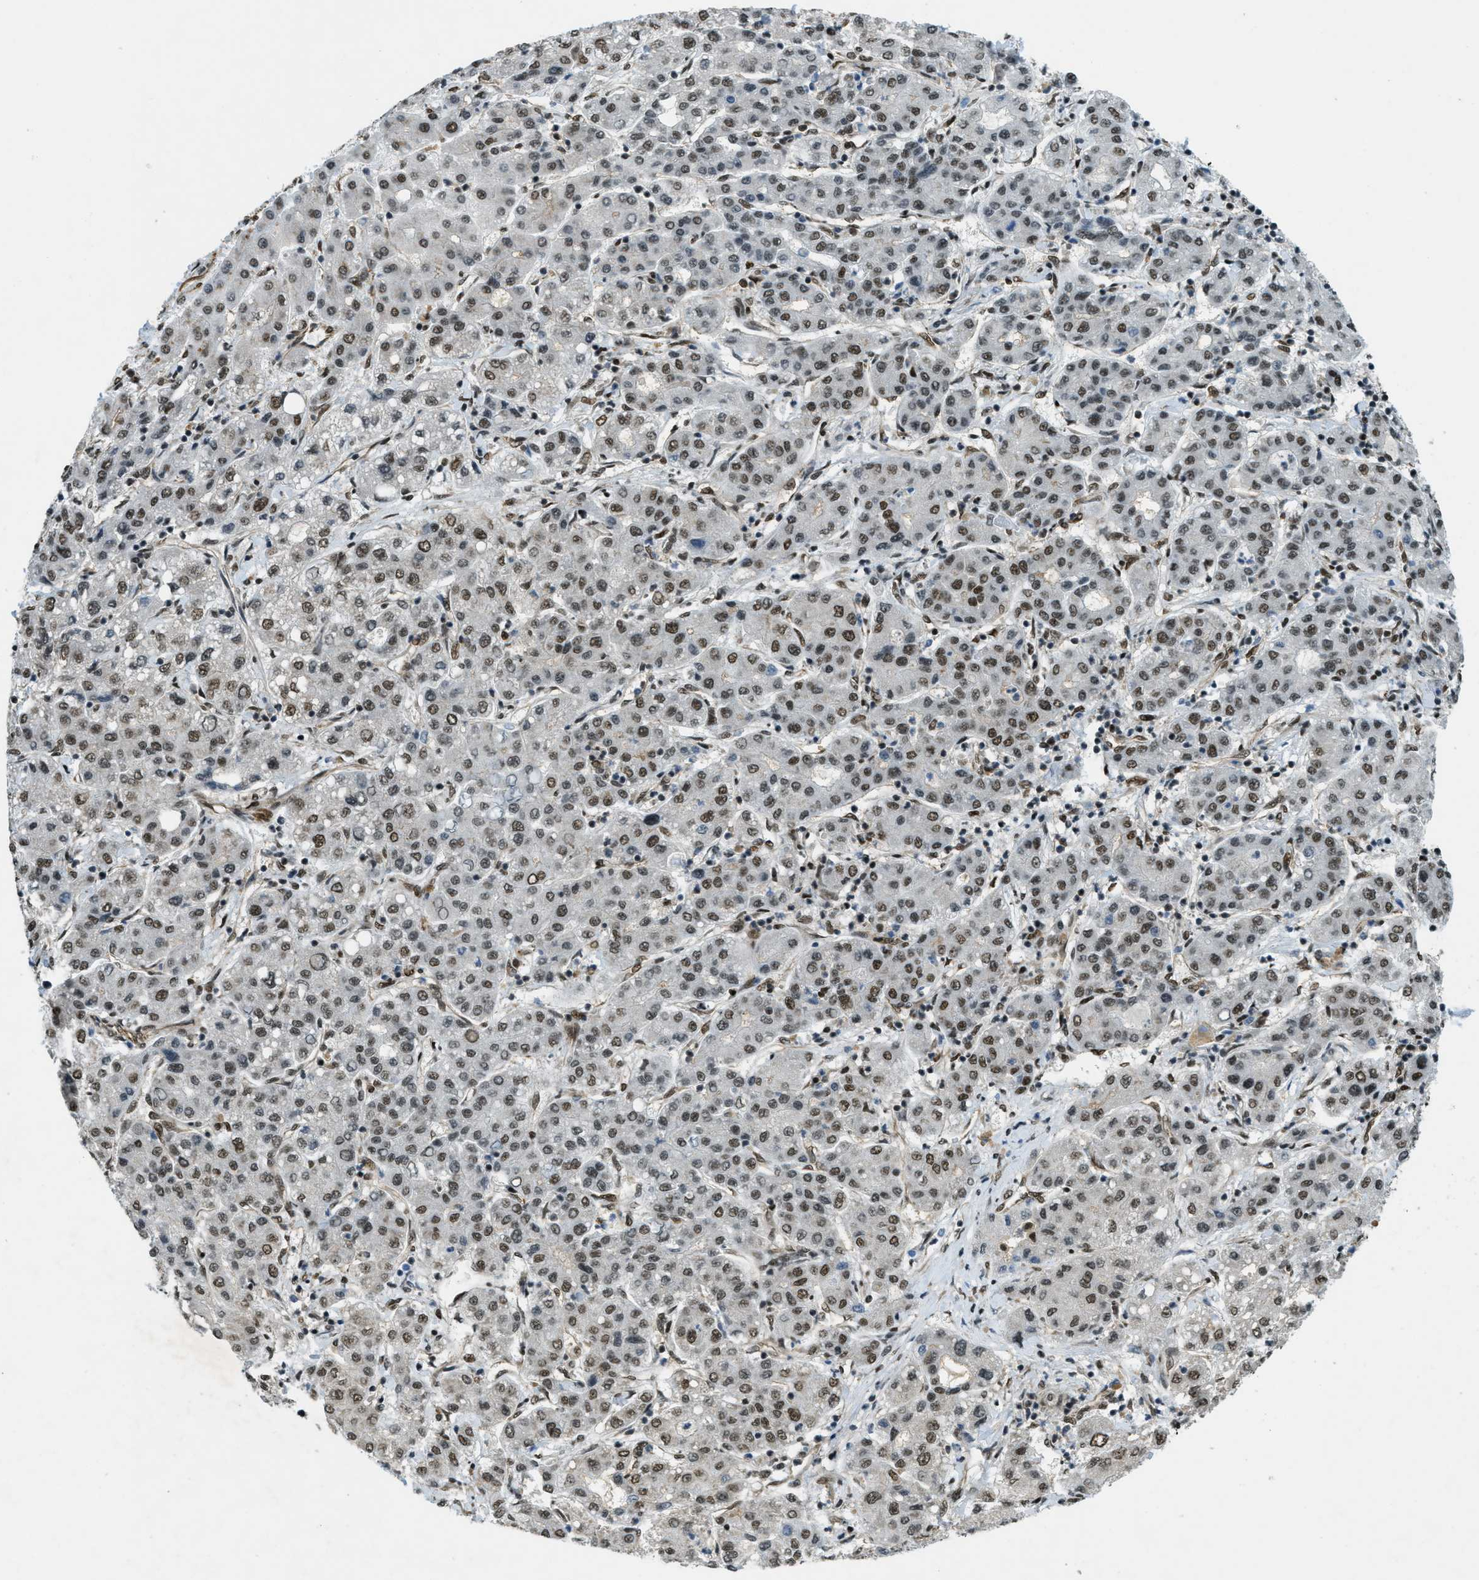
{"staining": {"intensity": "moderate", "quantity": ">75%", "location": "nuclear"}, "tissue": "liver cancer", "cell_type": "Tumor cells", "image_type": "cancer", "snomed": [{"axis": "morphology", "description": "Carcinoma, Hepatocellular, NOS"}, {"axis": "topography", "description": "Liver"}], "caption": "IHC histopathology image of liver cancer stained for a protein (brown), which exhibits medium levels of moderate nuclear expression in approximately >75% of tumor cells.", "gene": "ZFR", "patient": {"sex": "male", "age": 65}}